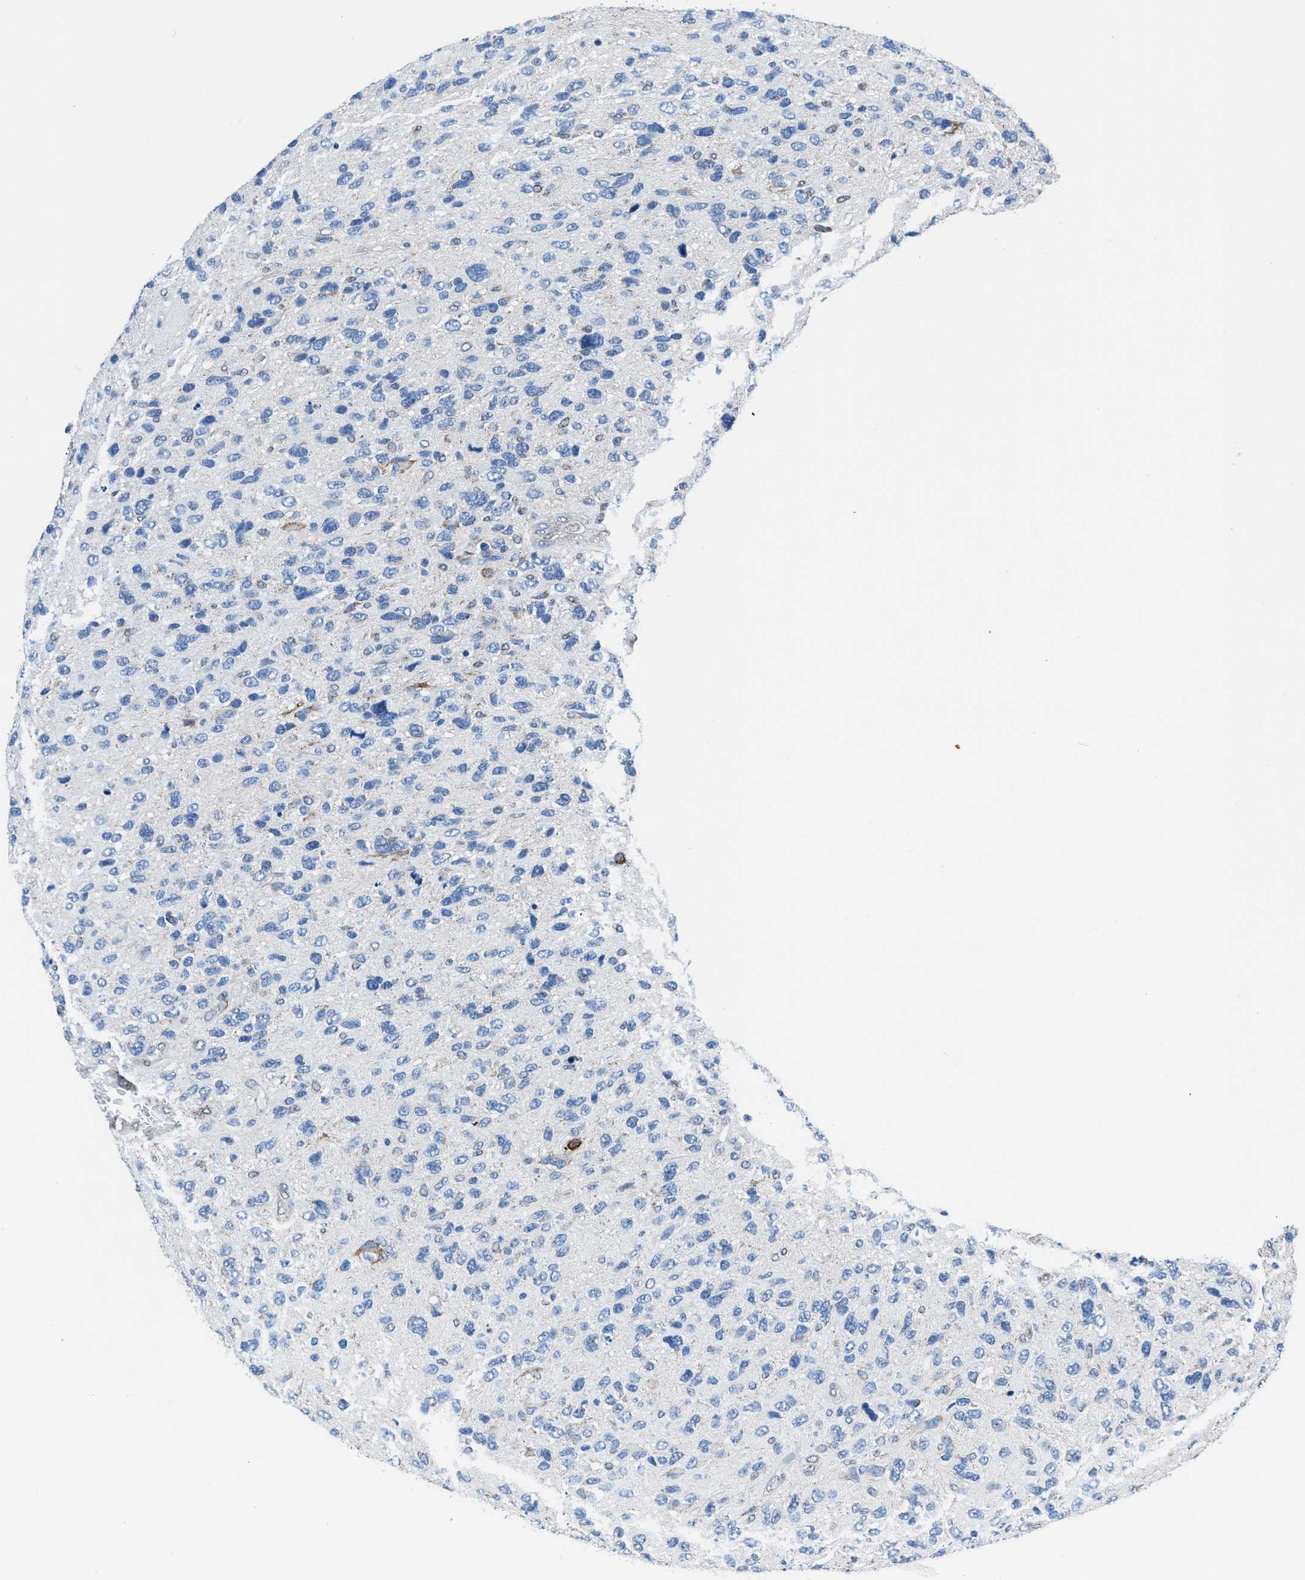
{"staining": {"intensity": "negative", "quantity": "none", "location": "none"}, "tissue": "glioma", "cell_type": "Tumor cells", "image_type": "cancer", "snomed": [{"axis": "morphology", "description": "Glioma, malignant, High grade"}, {"axis": "topography", "description": "Brain"}], "caption": "DAB immunohistochemical staining of glioma reveals no significant positivity in tumor cells.", "gene": "LMO2", "patient": {"sex": "female", "age": 58}}